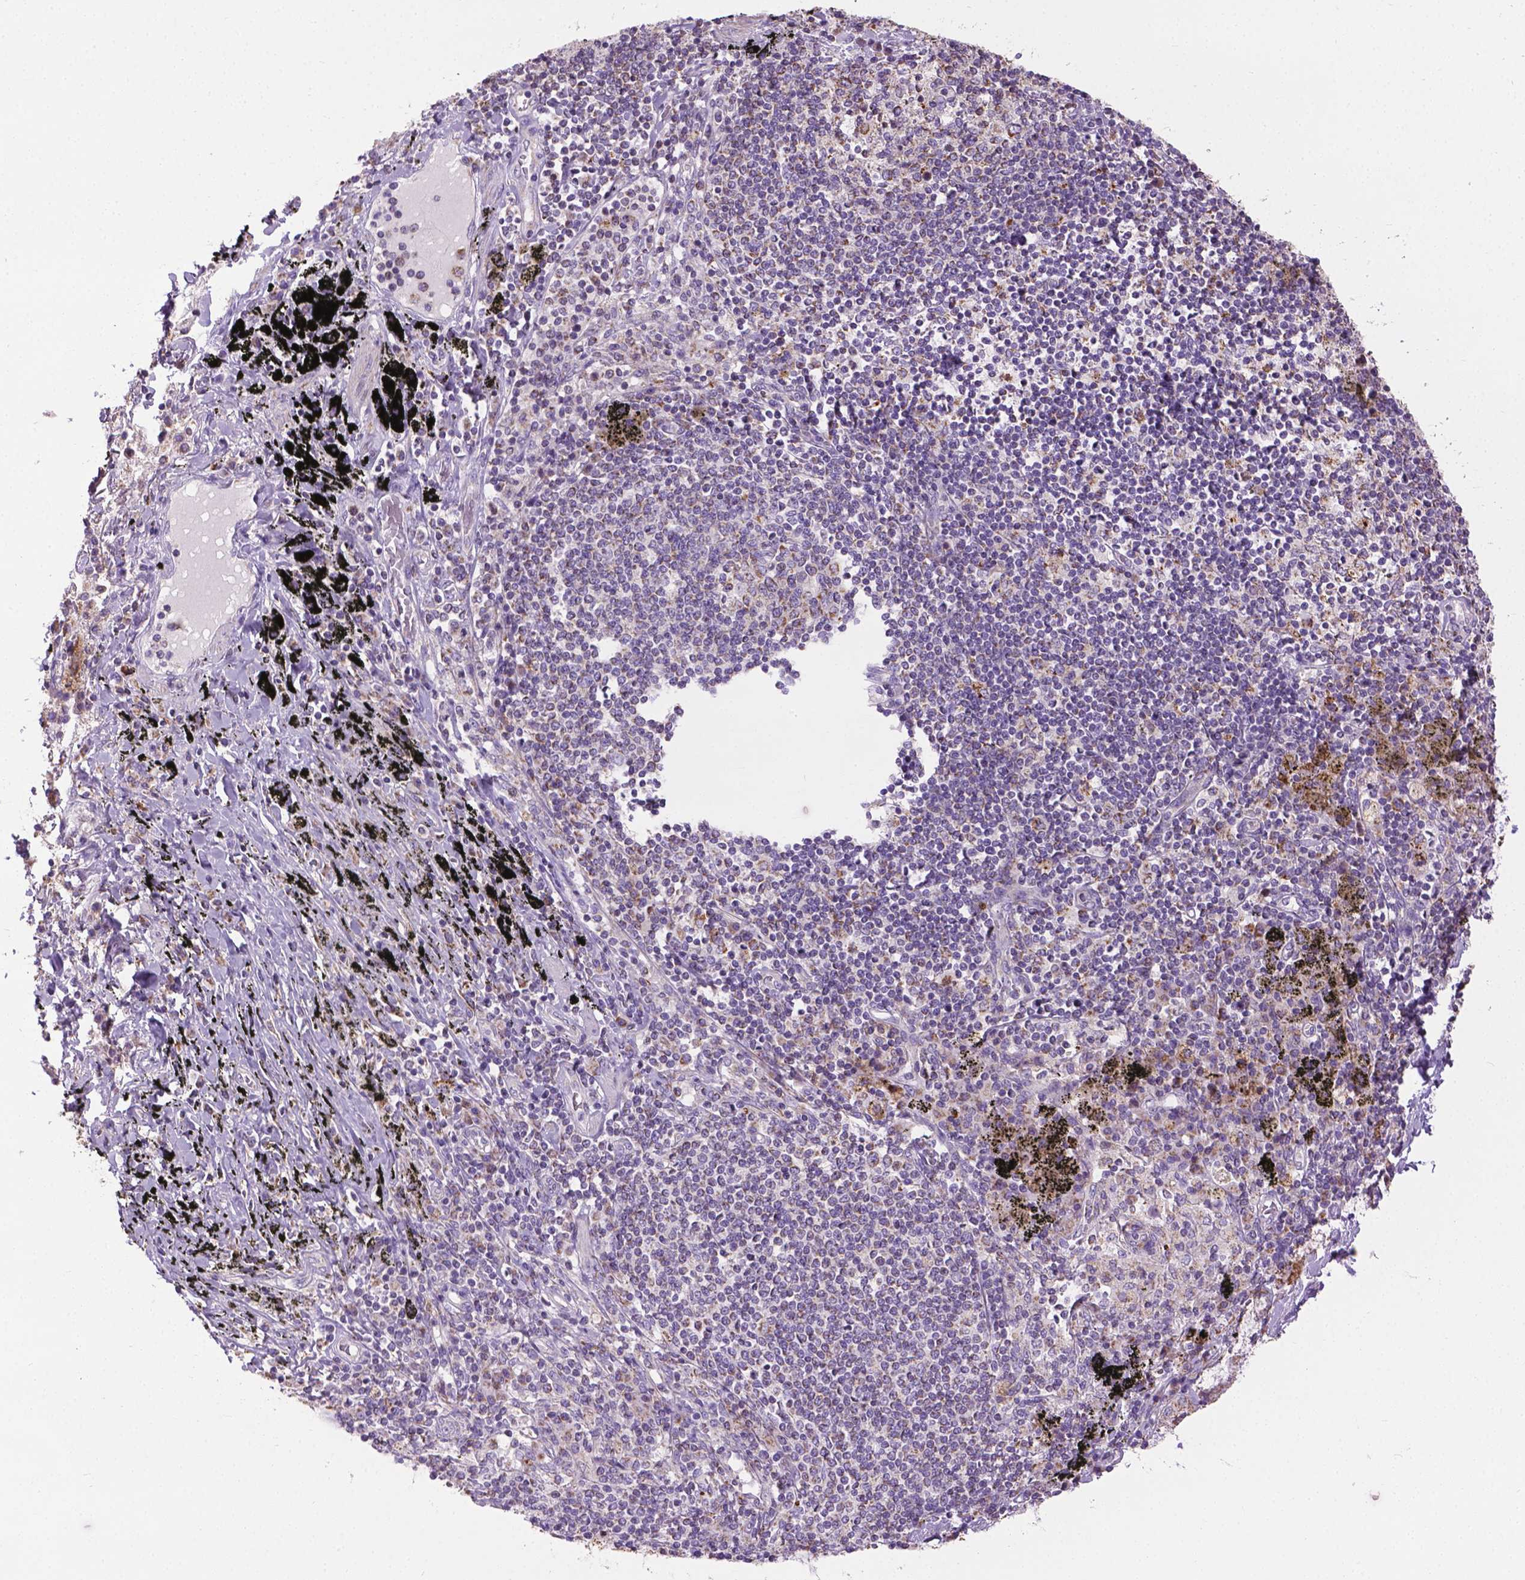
{"staining": {"intensity": "negative", "quantity": "none", "location": "none"}, "tissue": "adipose tissue", "cell_type": "Adipocytes", "image_type": "normal", "snomed": [{"axis": "morphology", "description": "Normal tissue, NOS"}, {"axis": "topography", "description": "Bronchus"}, {"axis": "topography", "description": "Lung"}], "caption": "Immunohistochemistry histopathology image of benign adipose tissue: human adipose tissue stained with DAB (3,3'-diaminobenzidine) reveals no significant protein staining in adipocytes. The staining was performed using DAB to visualize the protein expression in brown, while the nuclei were stained in blue with hematoxylin (Magnification: 20x).", "gene": "VDAC1", "patient": {"sex": "female", "age": 57}}